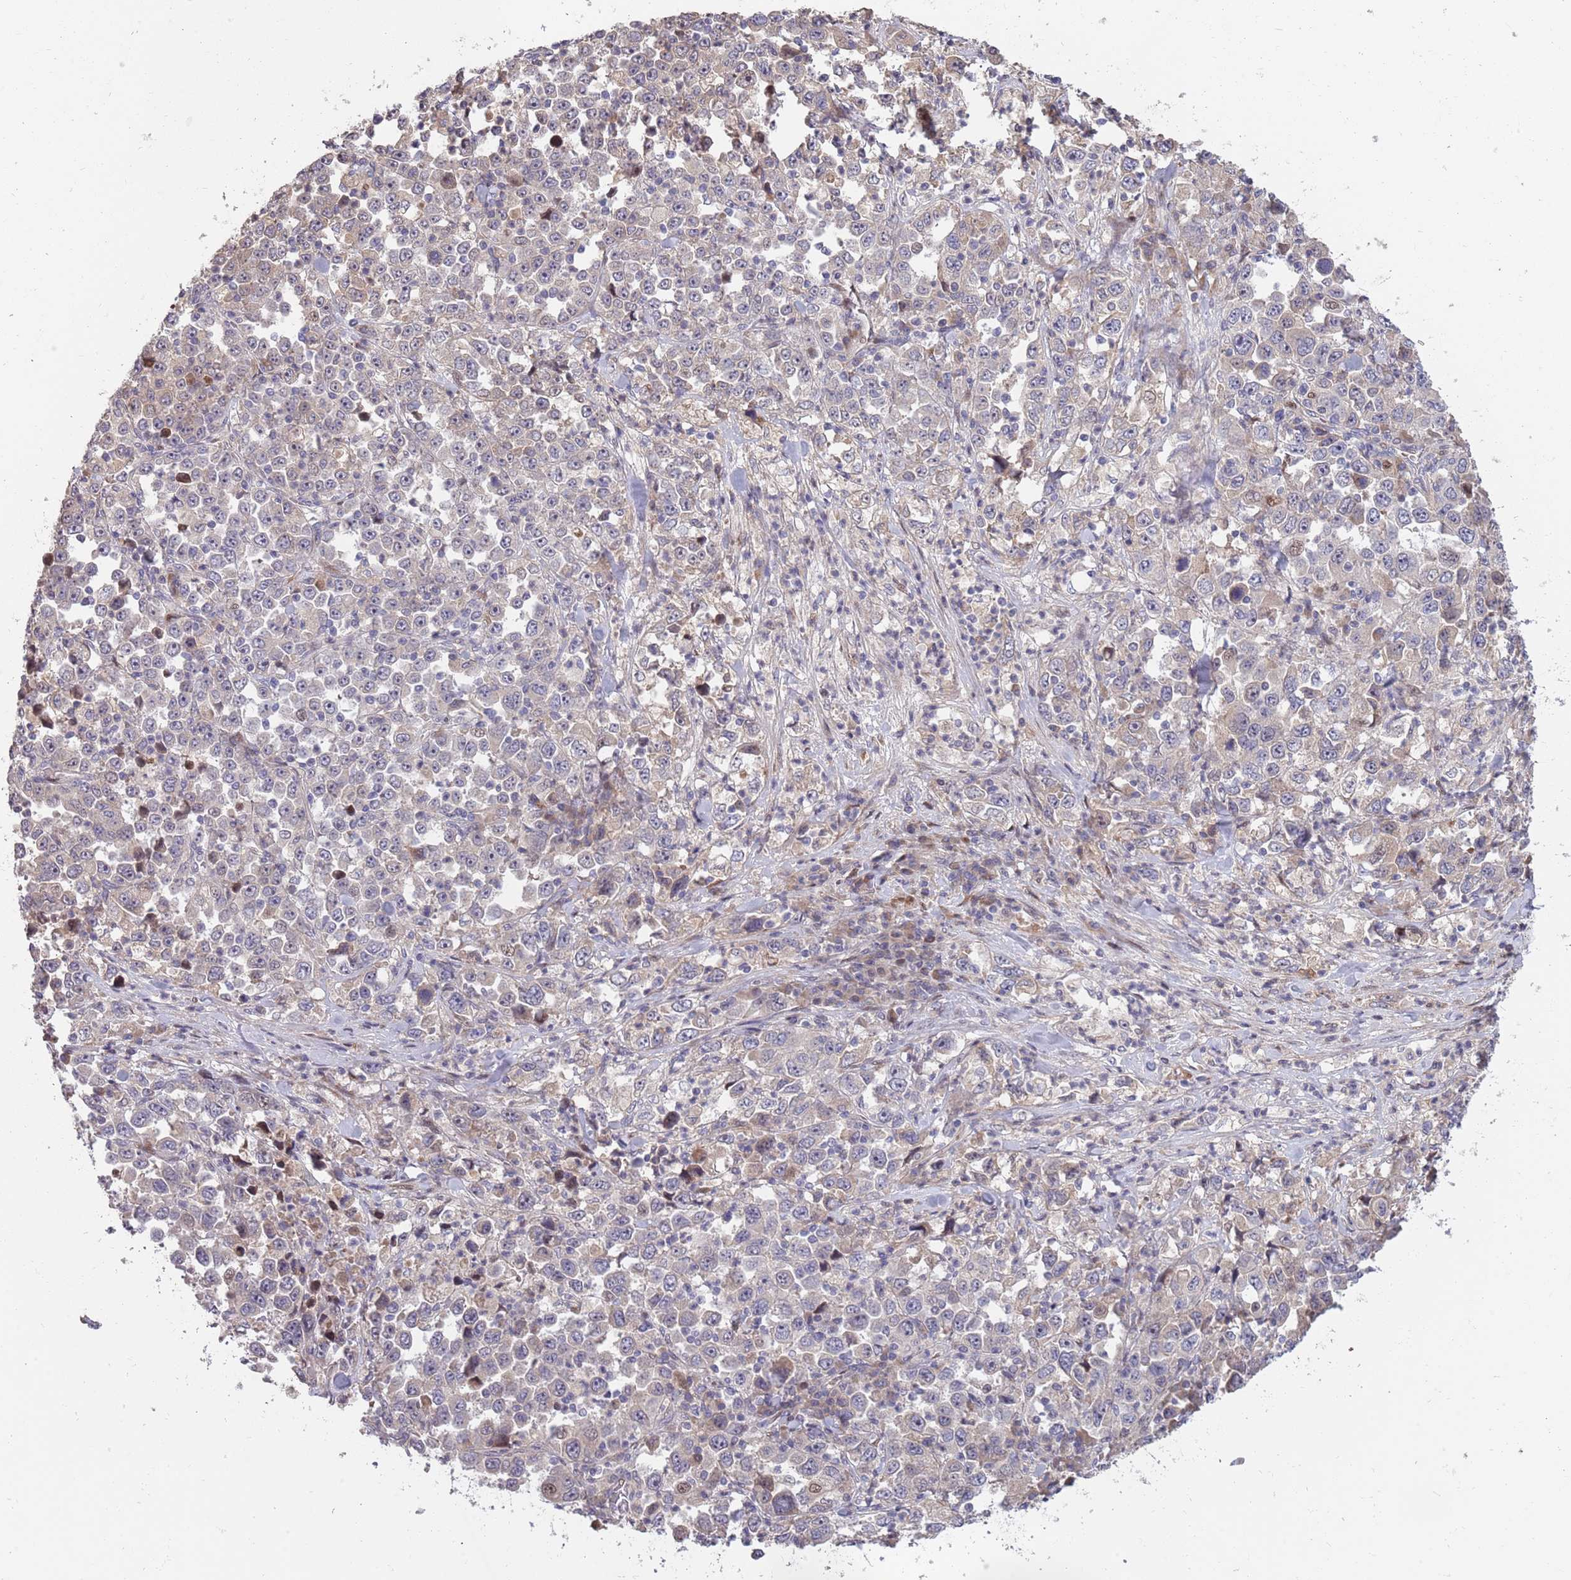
{"staining": {"intensity": "negative", "quantity": "none", "location": "none"}, "tissue": "stomach cancer", "cell_type": "Tumor cells", "image_type": "cancer", "snomed": [{"axis": "morphology", "description": "Normal tissue, NOS"}, {"axis": "morphology", "description": "Adenocarcinoma, NOS"}, {"axis": "topography", "description": "Stomach, upper"}, {"axis": "topography", "description": "Stomach"}], "caption": "Tumor cells are negative for brown protein staining in stomach cancer (adenocarcinoma). The staining is performed using DAB (3,3'-diaminobenzidine) brown chromogen with nuclei counter-stained in using hematoxylin.", "gene": "SYNDIG1L", "patient": {"sex": "male", "age": 59}}